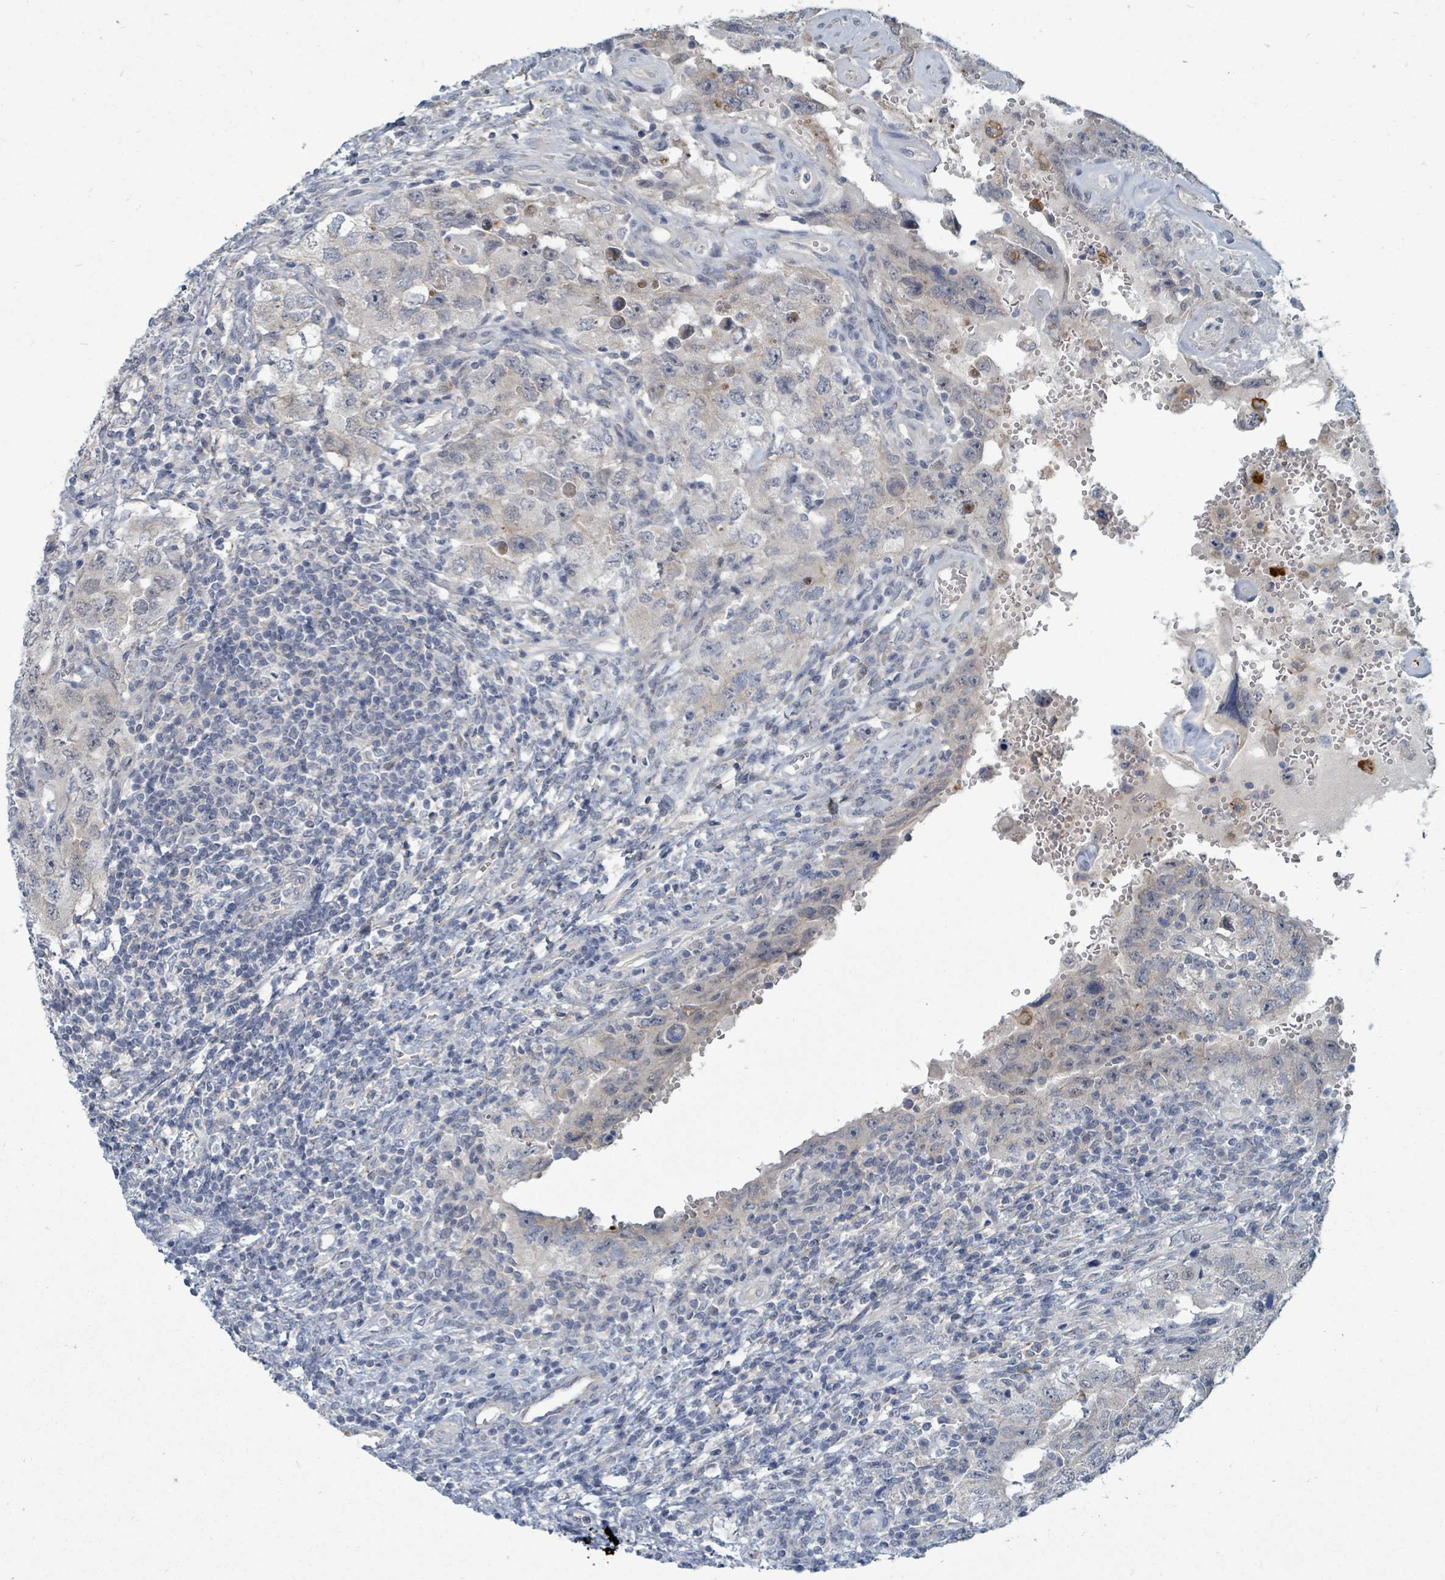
{"staining": {"intensity": "negative", "quantity": "none", "location": "none"}, "tissue": "testis cancer", "cell_type": "Tumor cells", "image_type": "cancer", "snomed": [{"axis": "morphology", "description": "Carcinoma, Embryonal, NOS"}, {"axis": "topography", "description": "Testis"}], "caption": "Immunohistochemistry (IHC) micrograph of testis cancer (embryonal carcinoma) stained for a protein (brown), which exhibits no staining in tumor cells. (Stains: DAB IHC with hematoxylin counter stain, Microscopy: brightfield microscopy at high magnification).", "gene": "TRDMT1", "patient": {"sex": "male", "age": 26}}